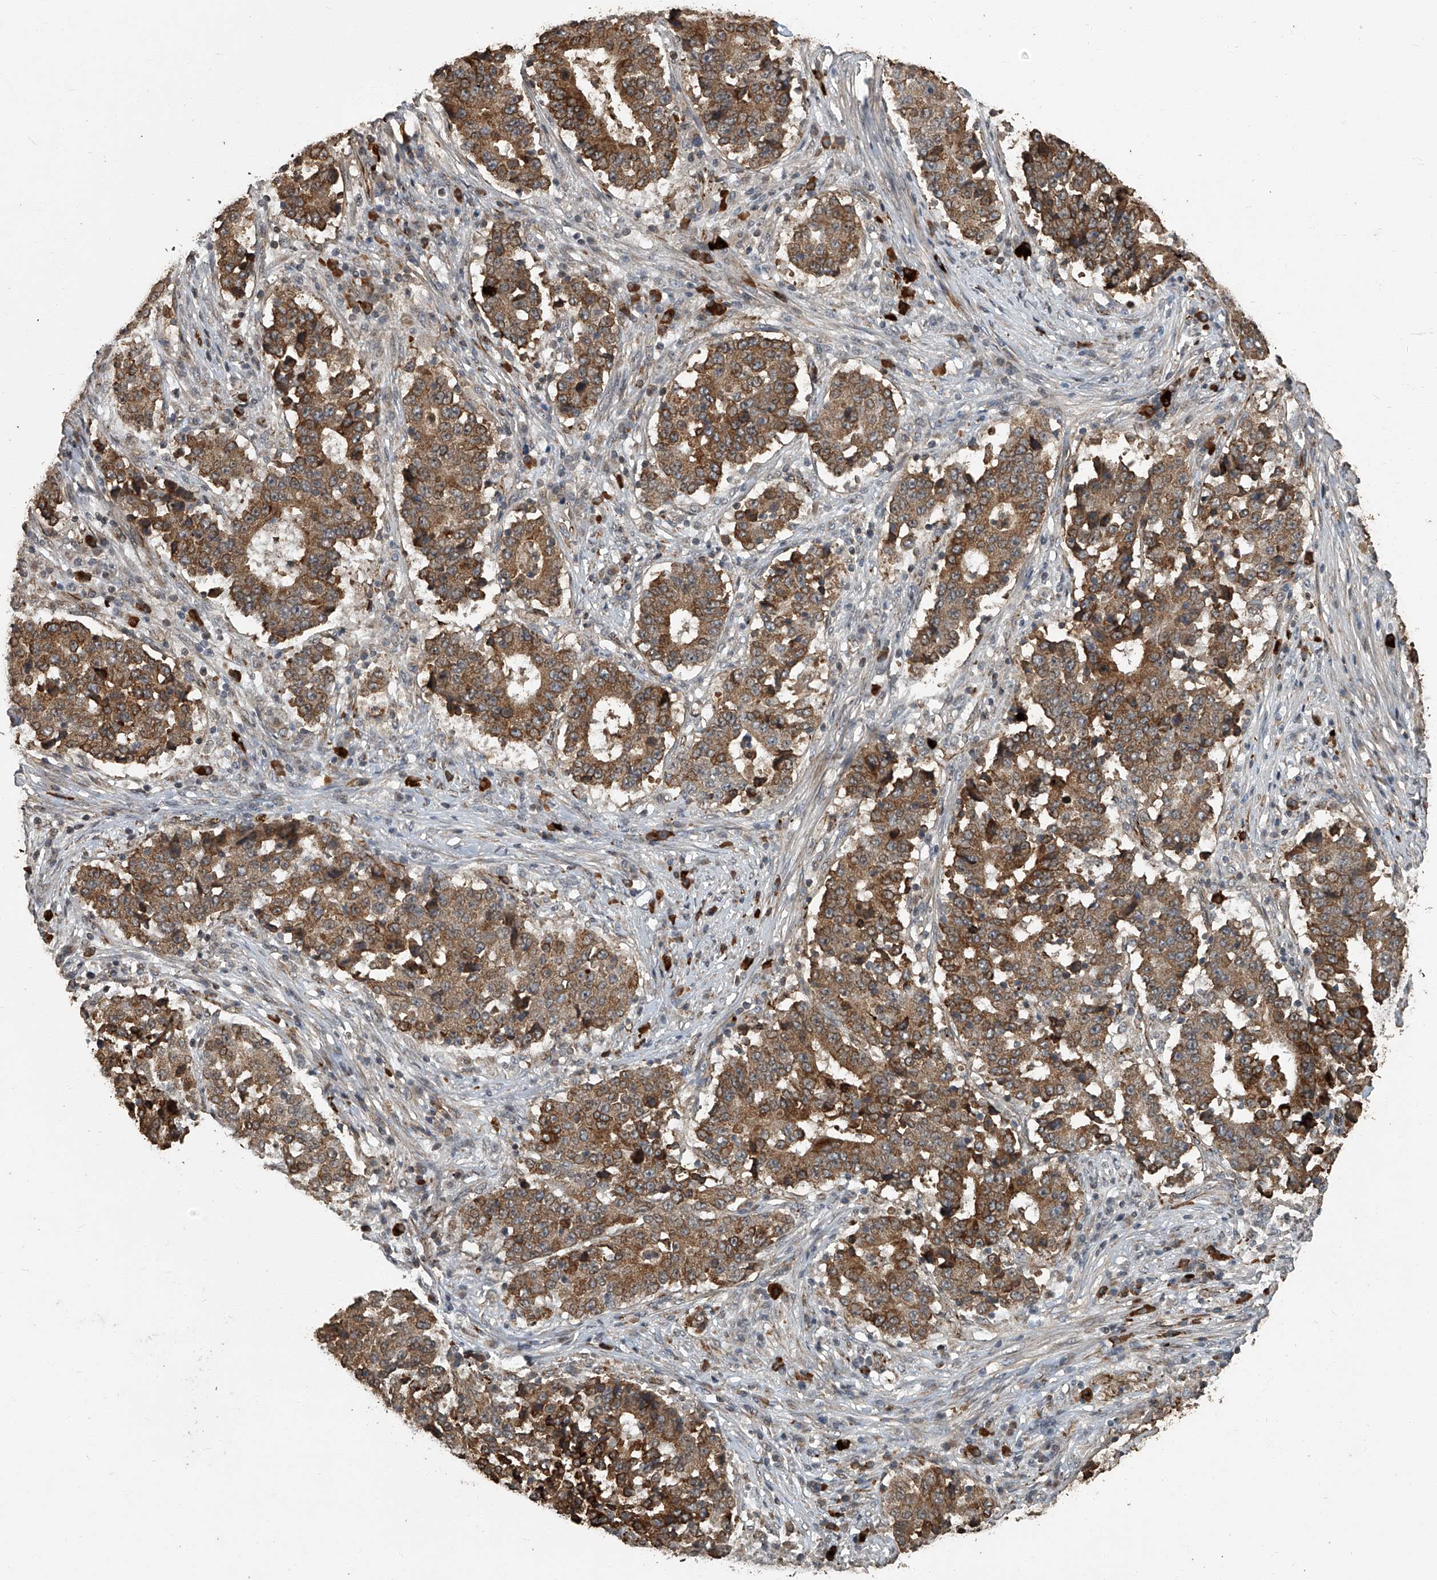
{"staining": {"intensity": "moderate", "quantity": ">75%", "location": "cytoplasmic/membranous"}, "tissue": "stomach cancer", "cell_type": "Tumor cells", "image_type": "cancer", "snomed": [{"axis": "morphology", "description": "Adenocarcinoma, NOS"}, {"axis": "topography", "description": "Stomach"}], "caption": "Tumor cells show medium levels of moderate cytoplasmic/membranous positivity in about >75% of cells in human adenocarcinoma (stomach). The staining was performed using DAB (3,3'-diaminobenzidine), with brown indicating positive protein expression. Nuclei are stained blue with hematoxylin.", "gene": "GPR132", "patient": {"sex": "male", "age": 59}}